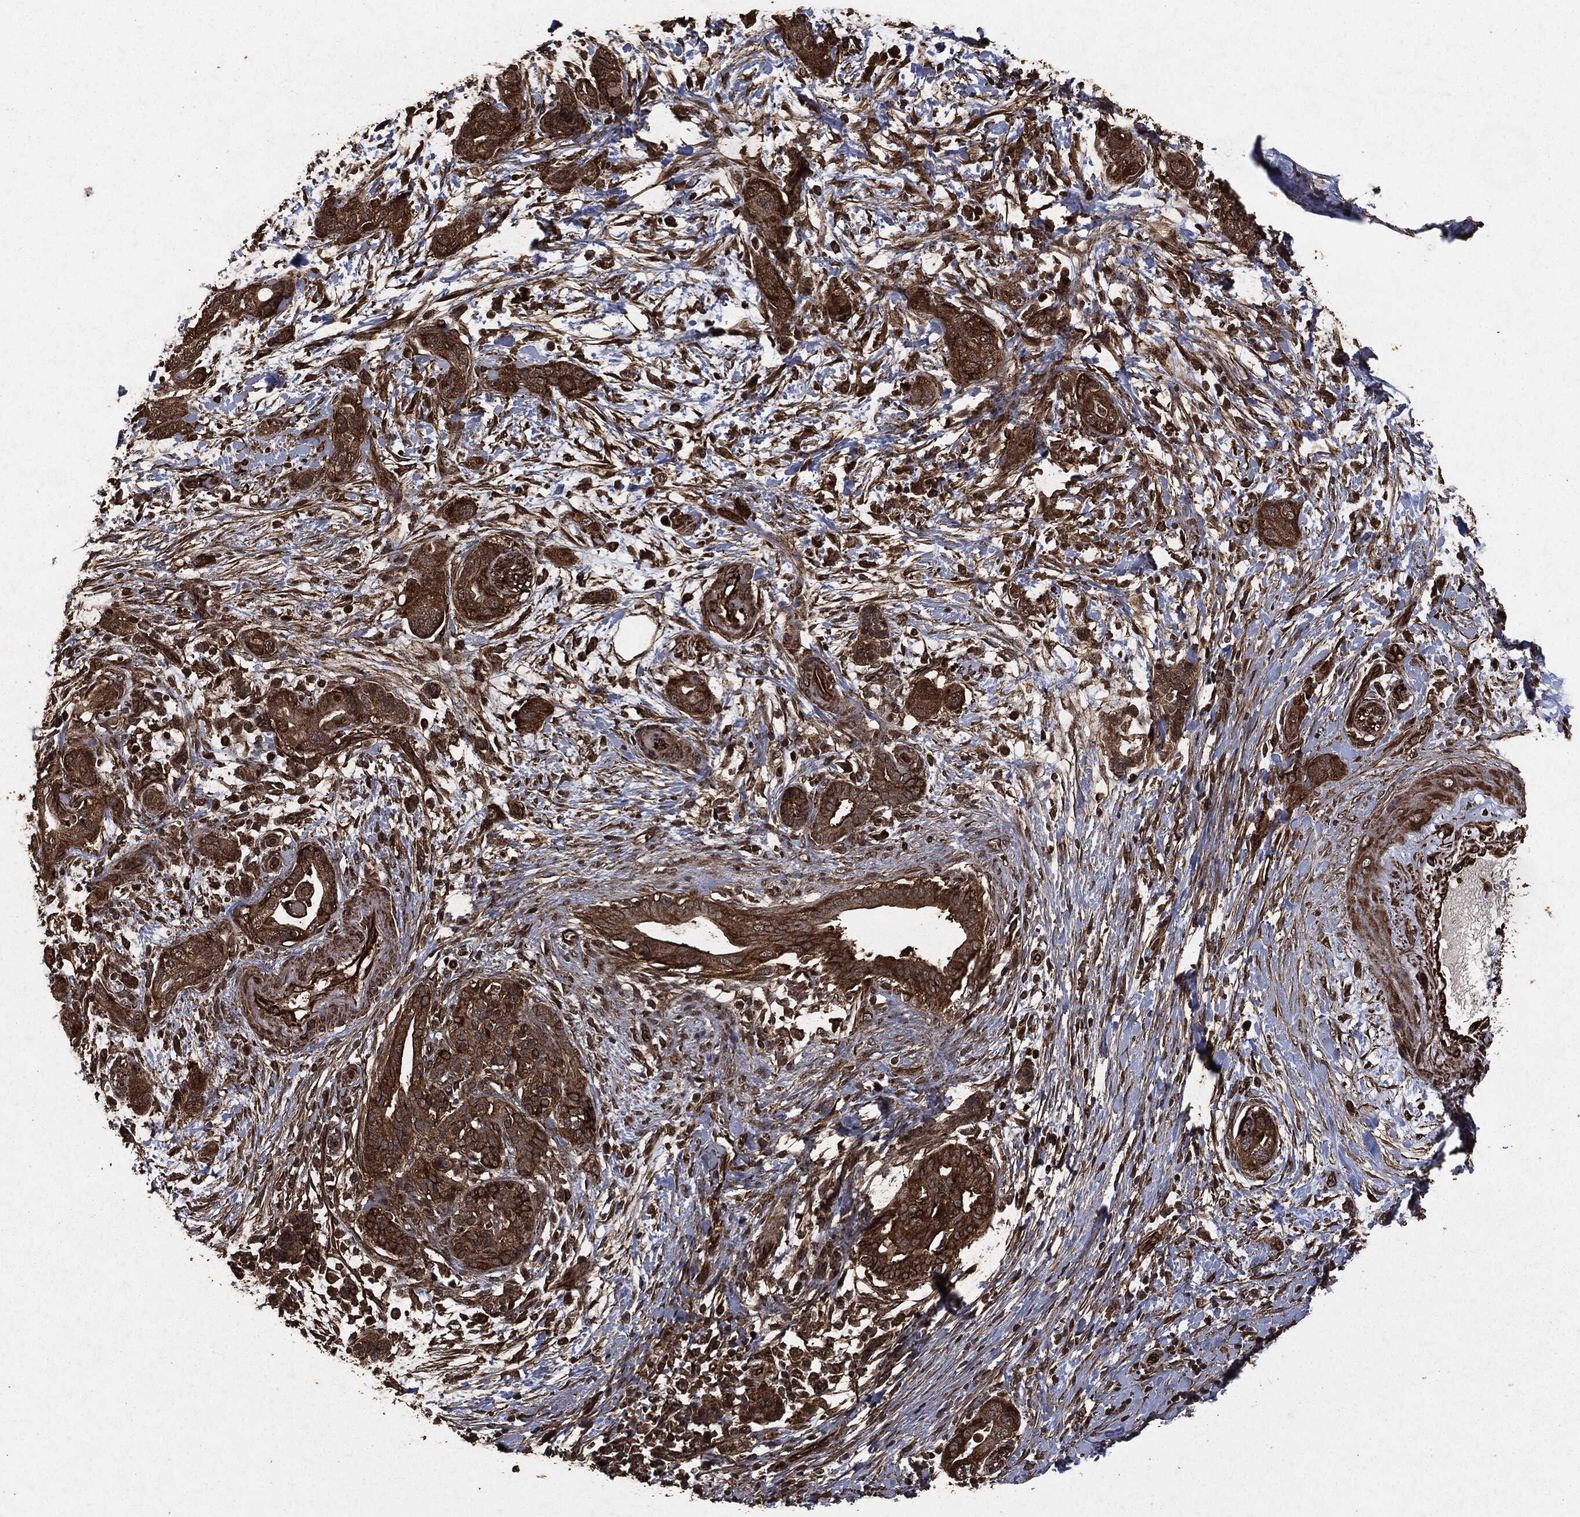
{"staining": {"intensity": "strong", "quantity": "25%-75%", "location": "cytoplasmic/membranous"}, "tissue": "pancreatic cancer", "cell_type": "Tumor cells", "image_type": "cancer", "snomed": [{"axis": "morphology", "description": "Adenocarcinoma, NOS"}, {"axis": "topography", "description": "Pancreas"}], "caption": "Pancreatic adenocarcinoma was stained to show a protein in brown. There is high levels of strong cytoplasmic/membranous staining in approximately 25%-75% of tumor cells.", "gene": "HRAS", "patient": {"sex": "male", "age": 44}}